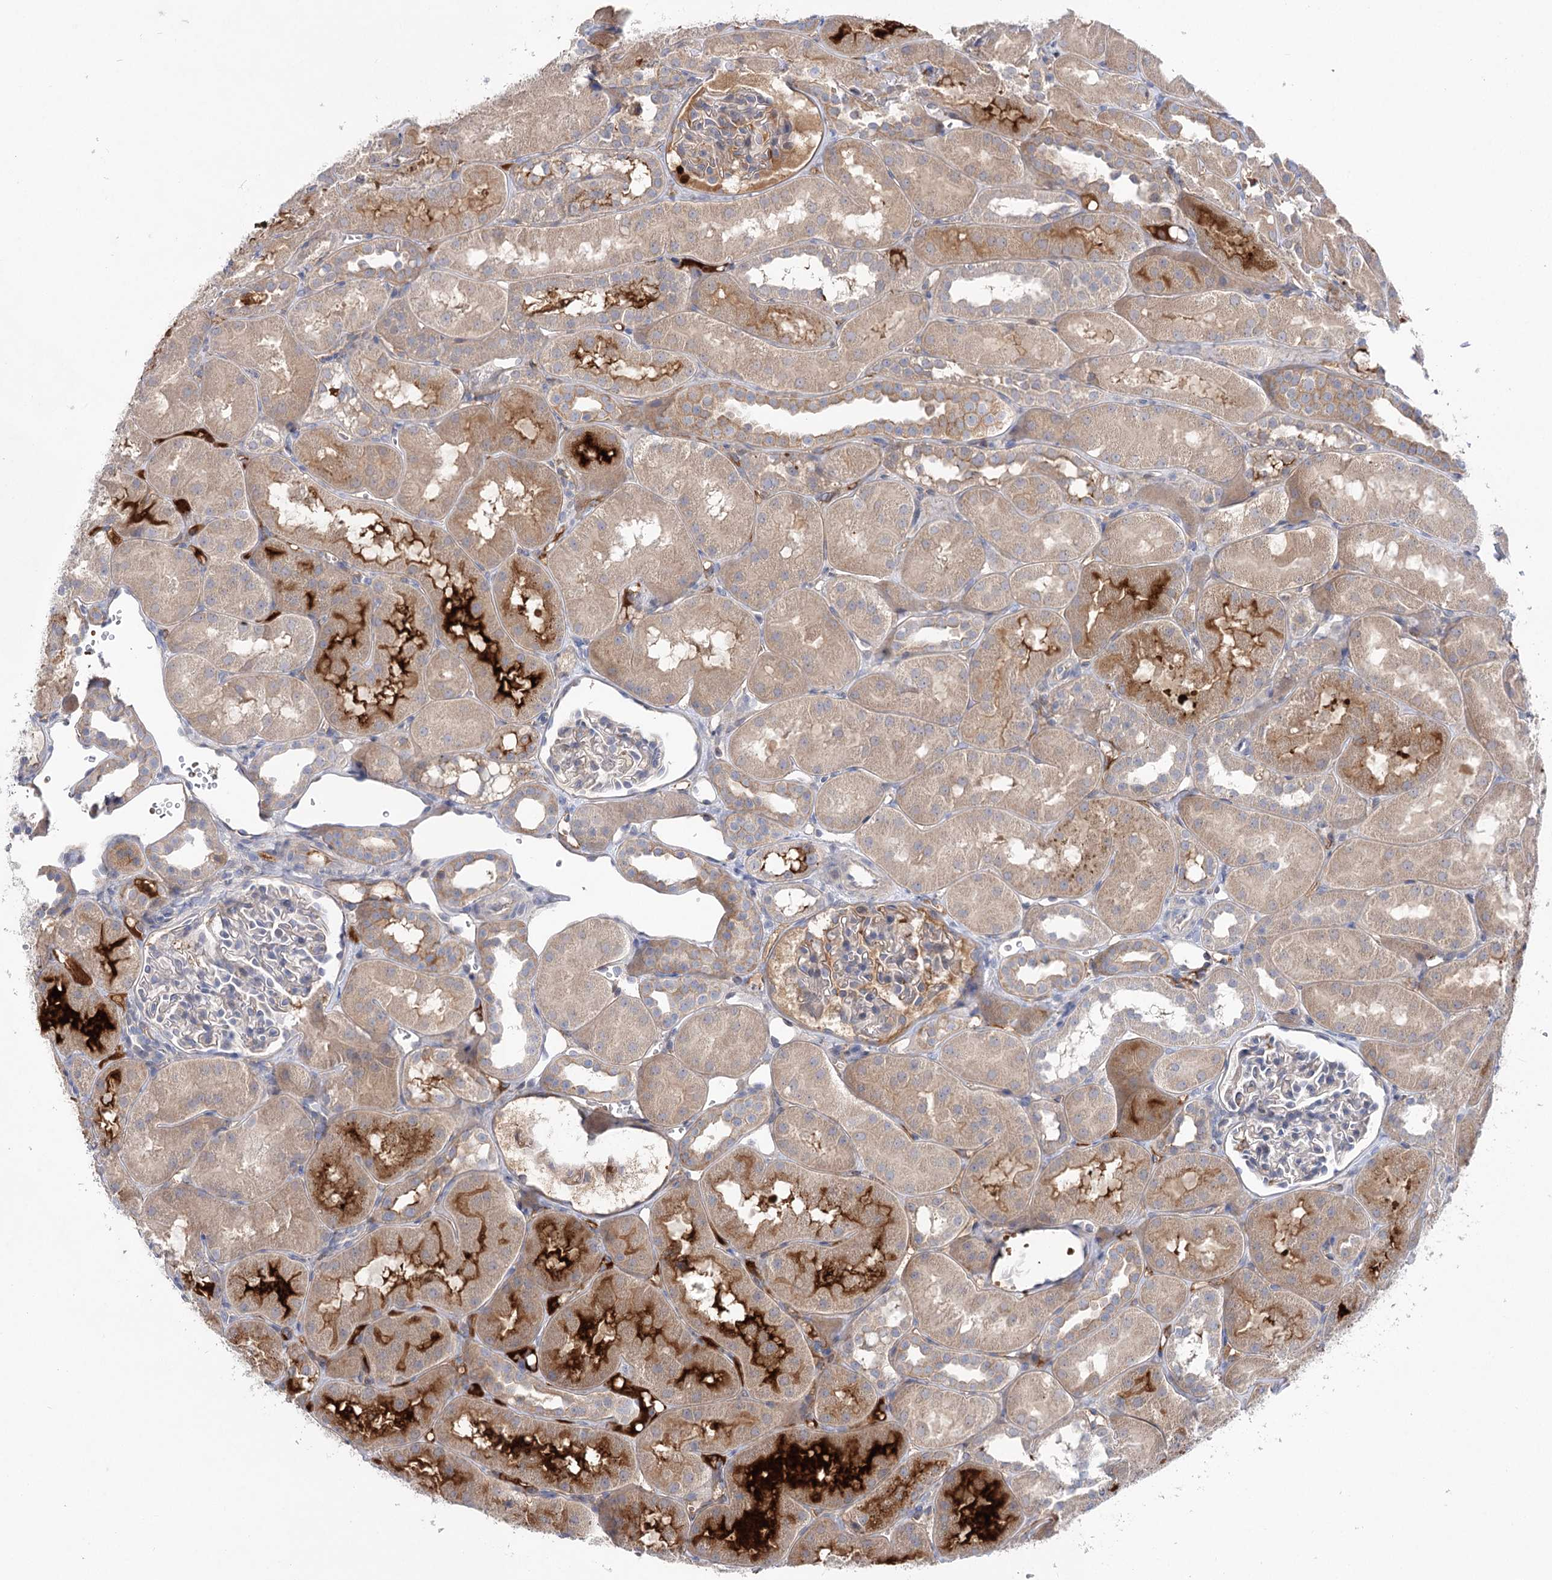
{"staining": {"intensity": "negative", "quantity": "none", "location": "none"}, "tissue": "kidney", "cell_type": "Cells in glomeruli", "image_type": "normal", "snomed": [{"axis": "morphology", "description": "Normal tissue, NOS"}, {"axis": "topography", "description": "Kidney"}, {"axis": "topography", "description": "Urinary bladder"}], "caption": "An immunohistochemistry histopathology image of benign kidney is shown. There is no staining in cells in glomeruli of kidney.", "gene": "LRRC14B", "patient": {"sex": "male", "age": 16}}